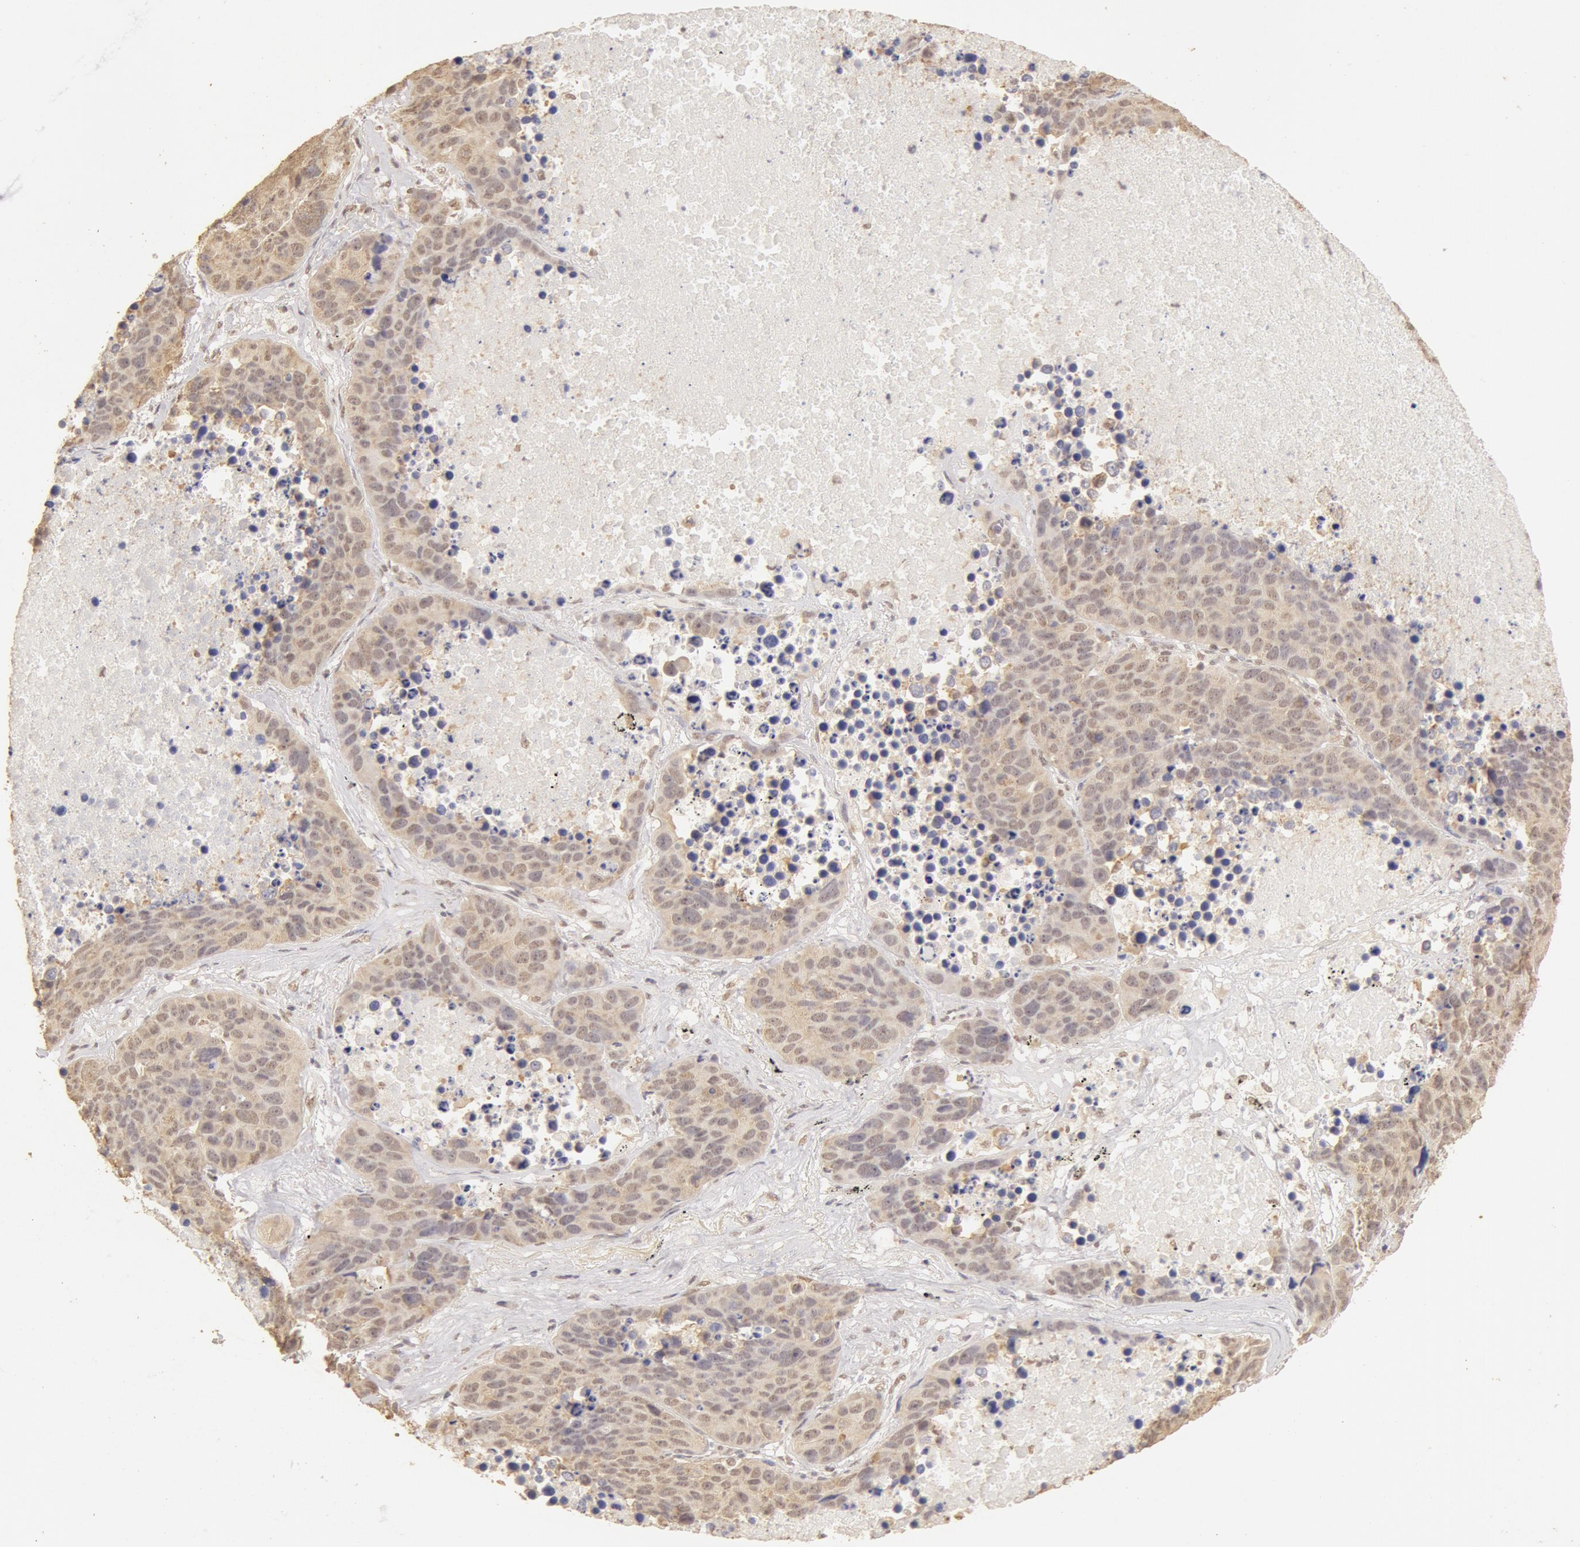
{"staining": {"intensity": "moderate", "quantity": ">75%", "location": "cytoplasmic/membranous,nuclear"}, "tissue": "lung cancer", "cell_type": "Tumor cells", "image_type": "cancer", "snomed": [{"axis": "morphology", "description": "Carcinoid, malignant, NOS"}, {"axis": "topography", "description": "Lung"}], "caption": "Approximately >75% of tumor cells in human lung cancer display moderate cytoplasmic/membranous and nuclear protein positivity as visualized by brown immunohistochemical staining.", "gene": "SNRNP70", "patient": {"sex": "male", "age": 60}}